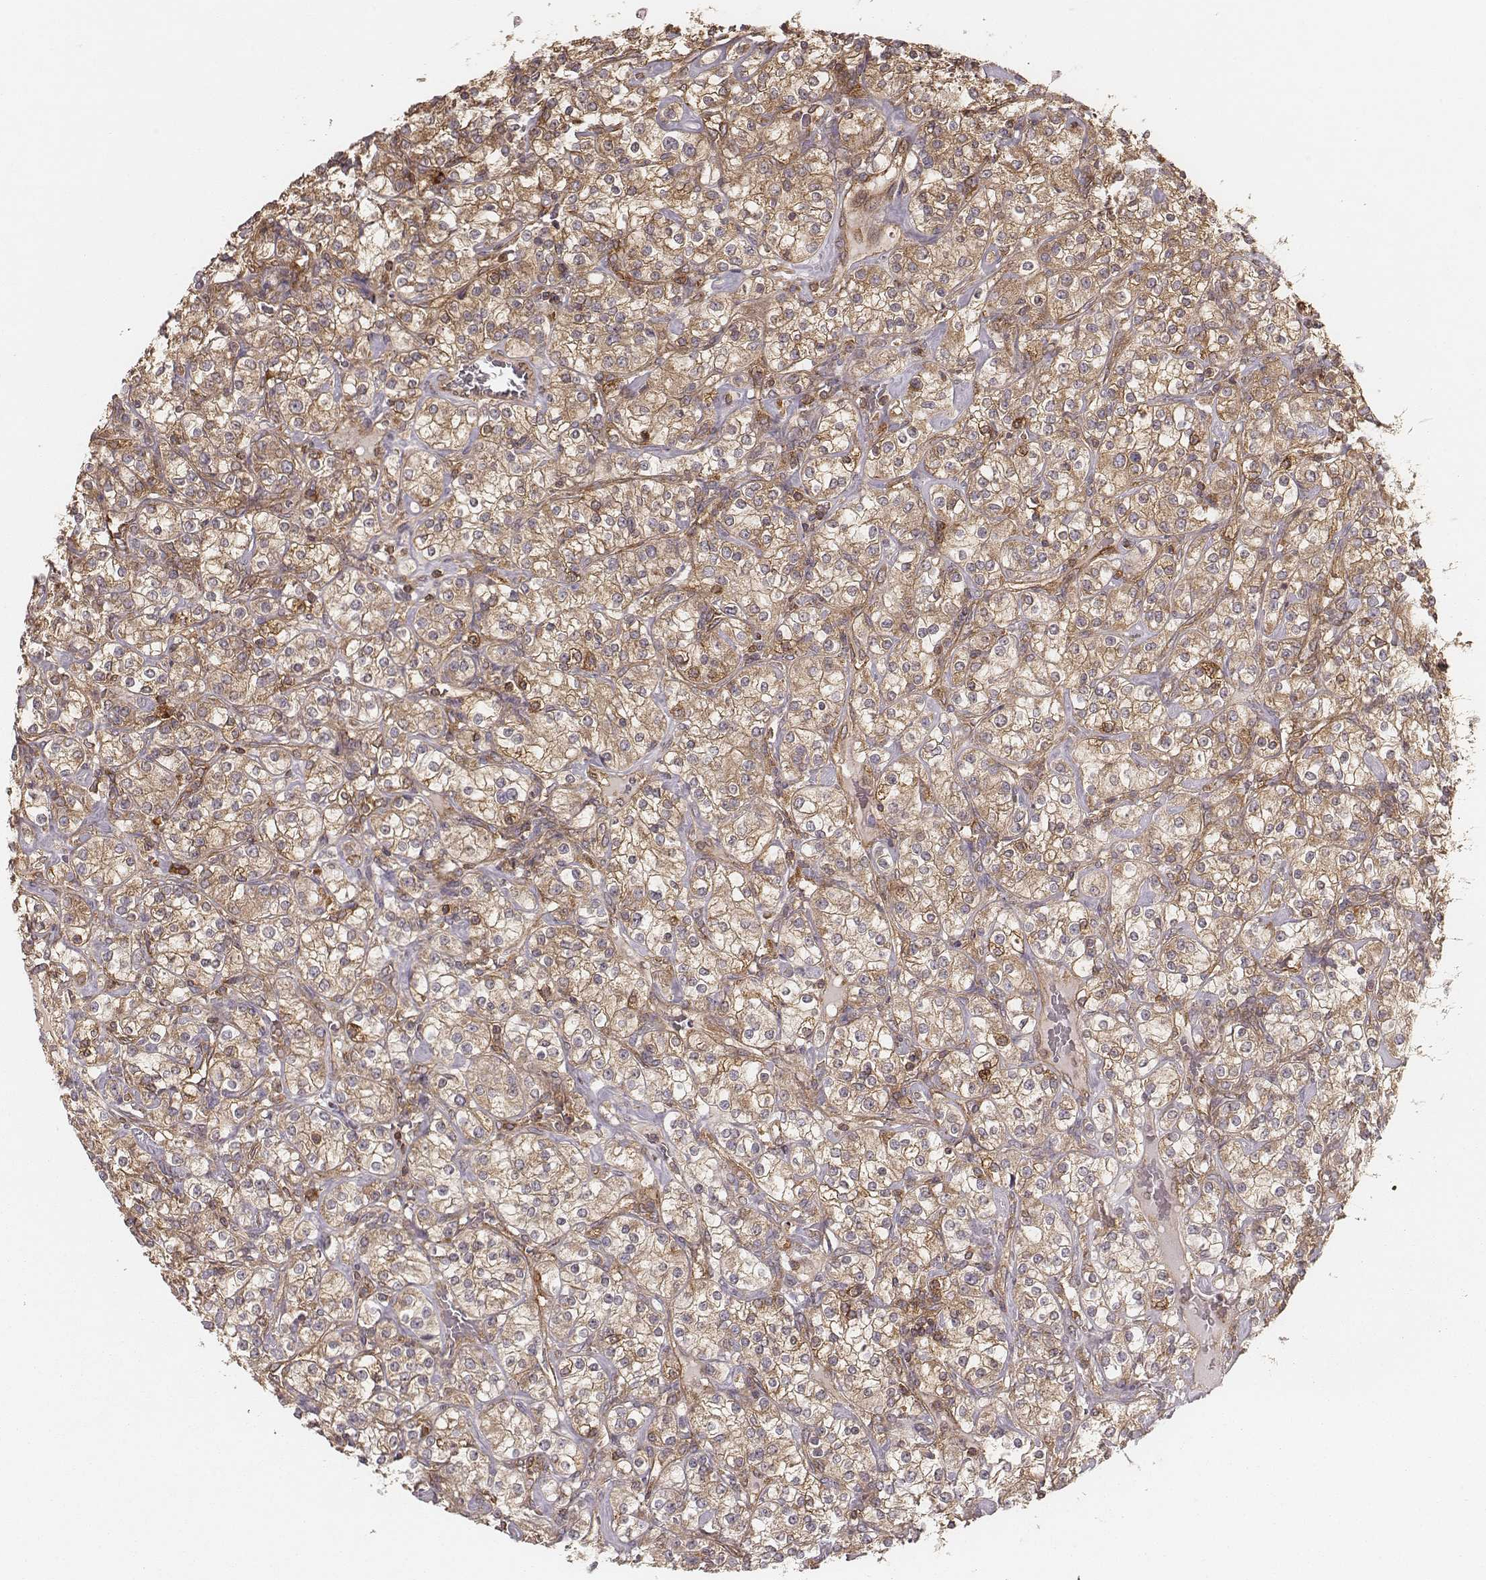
{"staining": {"intensity": "weak", "quantity": ">75%", "location": "cytoplasmic/membranous"}, "tissue": "renal cancer", "cell_type": "Tumor cells", "image_type": "cancer", "snomed": [{"axis": "morphology", "description": "Adenocarcinoma, NOS"}, {"axis": "topography", "description": "Kidney"}], "caption": "A histopathology image showing weak cytoplasmic/membranous expression in about >75% of tumor cells in adenocarcinoma (renal), as visualized by brown immunohistochemical staining.", "gene": "CARS1", "patient": {"sex": "male", "age": 77}}